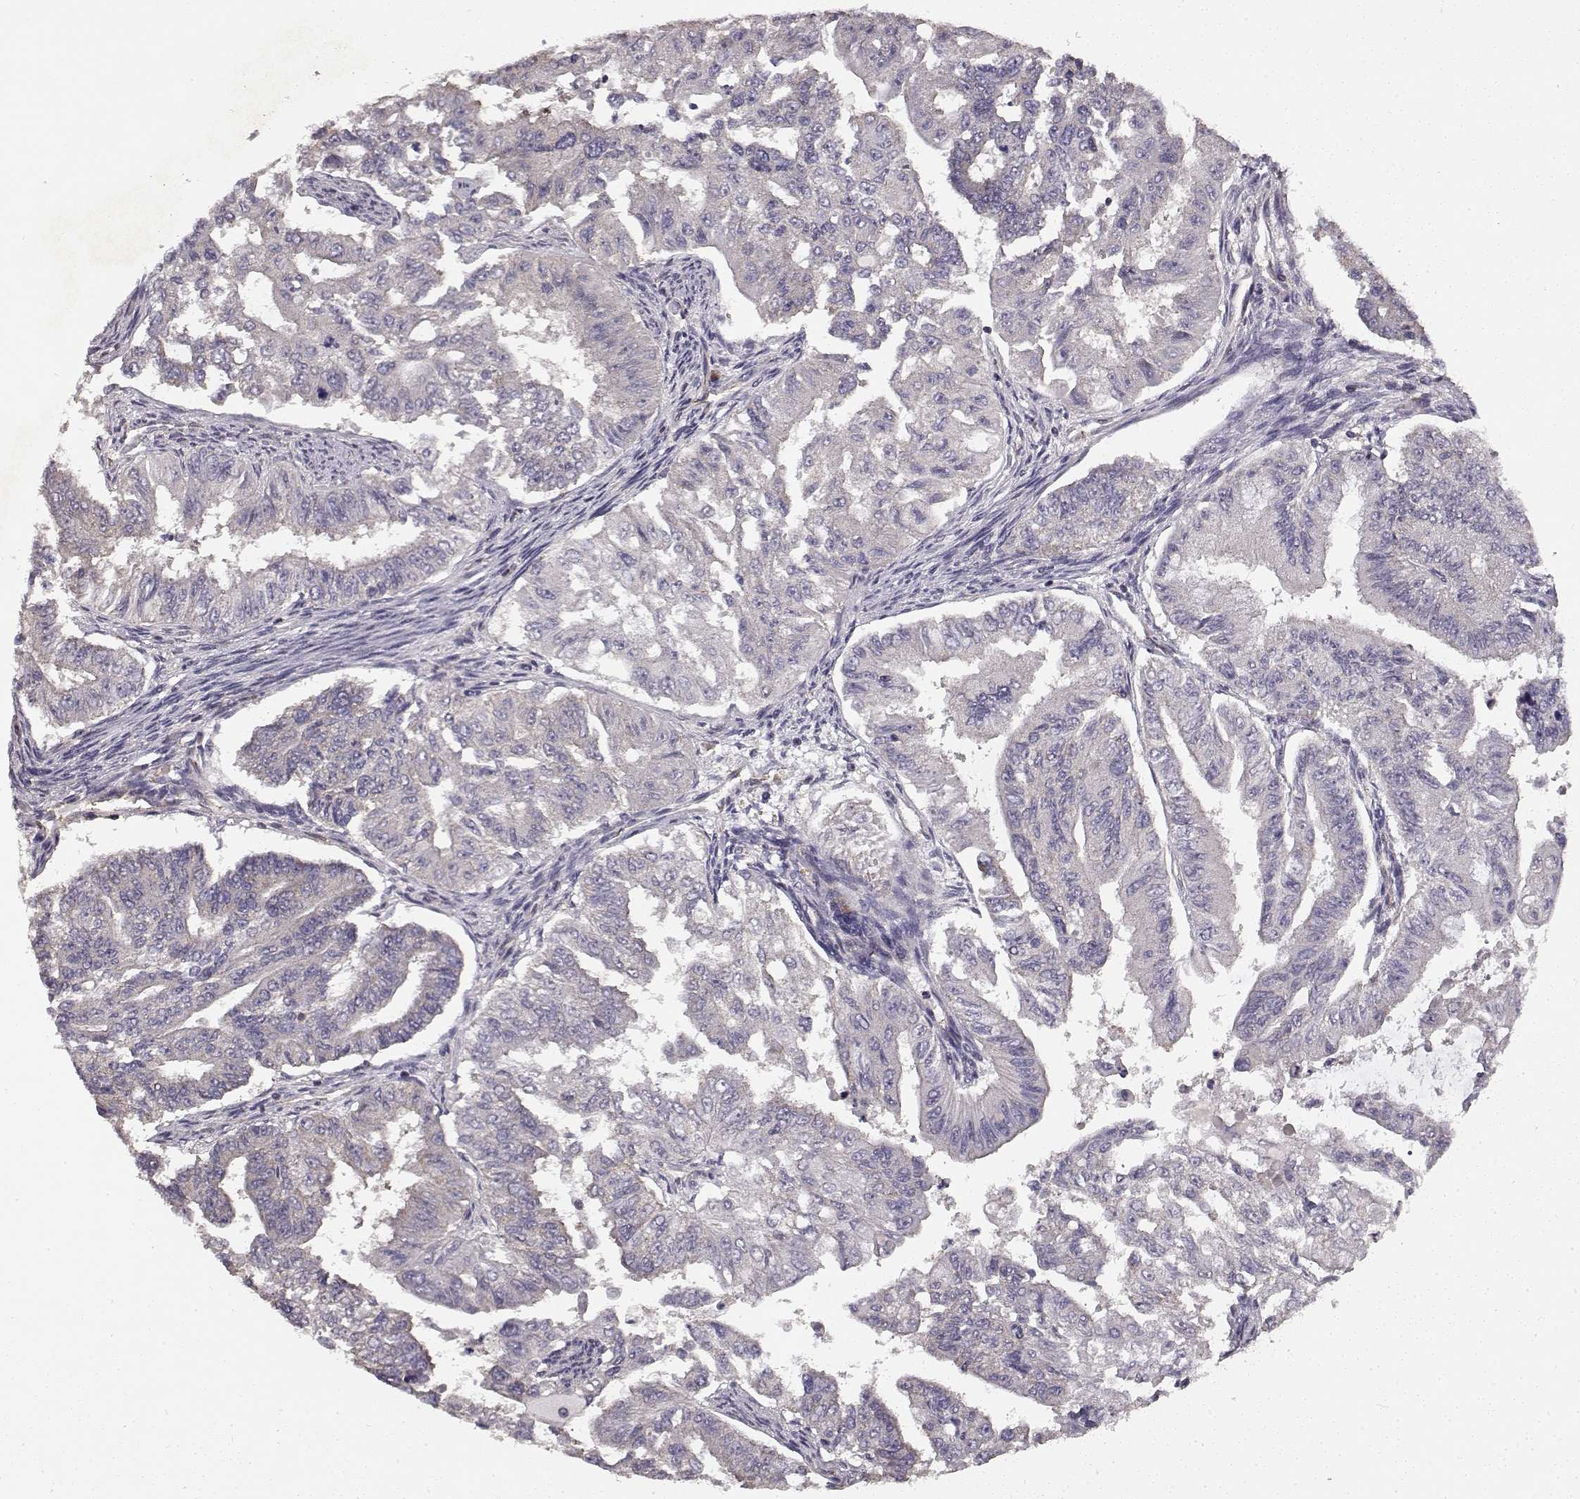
{"staining": {"intensity": "negative", "quantity": "none", "location": "none"}, "tissue": "endometrial cancer", "cell_type": "Tumor cells", "image_type": "cancer", "snomed": [{"axis": "morphology", "description": "Adenocarcinoma, NOS"}, {"axis": "topography", "description": "Uterus"}], "caption": "This micrograph is of endometrial adenocarcinoma stained with IHC to label a protein in brown with the nuclei are counter-stained blue. There is no positivity in tumor cells.", "gene": "ERBB3", "patient": {"sex": "female", "age": 59}}